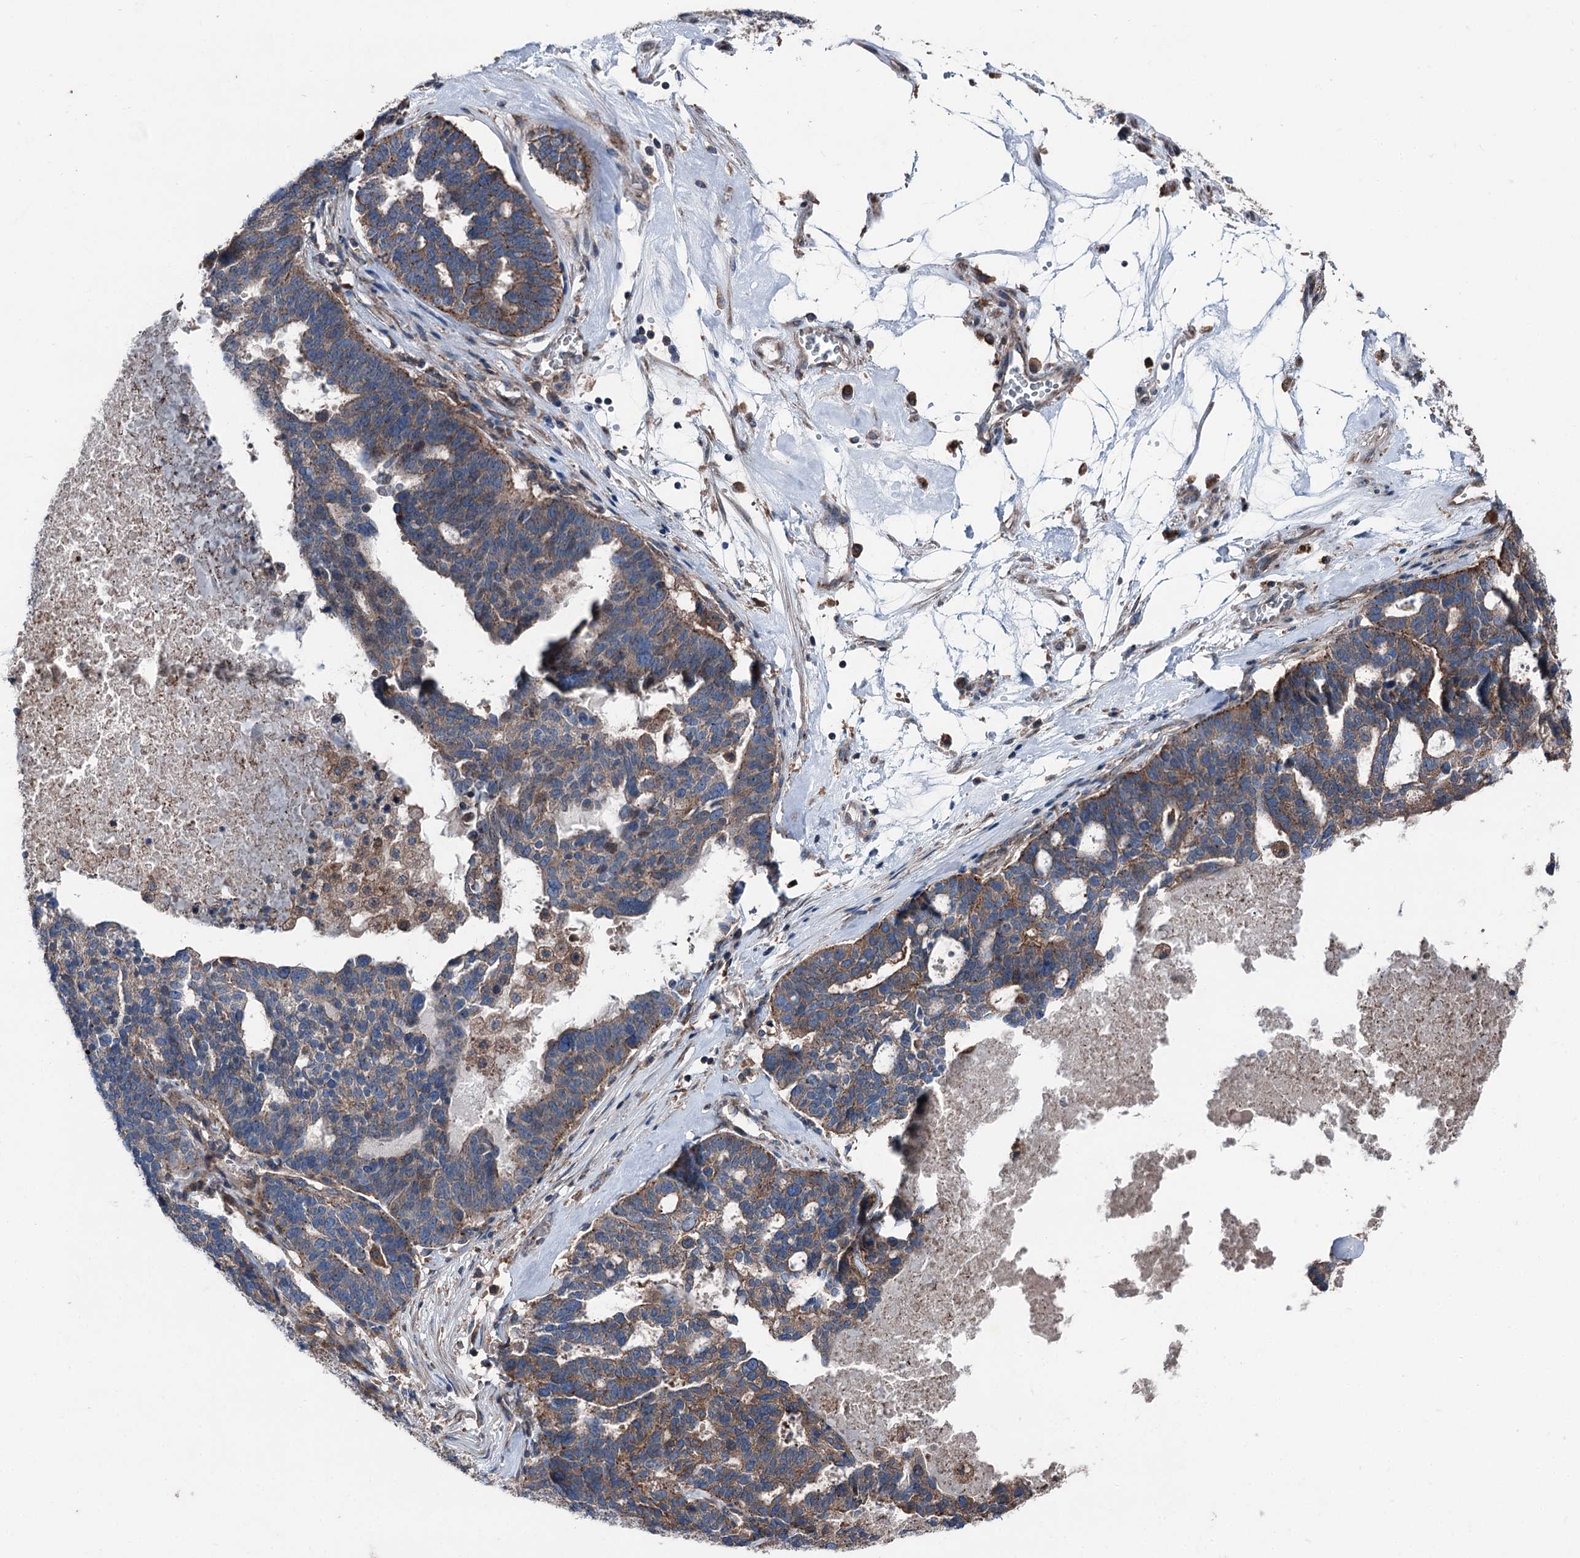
{"staining": {"intensity": "weak", "quantity": ">75%", "location": "cytoplasmic/membranous"}, "tissue": "ovarian cancer", "cell_type": "Tumor cells", "image_type": "cancer", "snomed": [{"axis": "morphology", "description": "Cystadenocarcinoma, serous, NOS"}, {"axis": "topography", "description": "Ovary"}], "caption": "Human serous cystadenocarcinoma (ovarian) stained for a protein (brown) displays weak cytoplasmic/membranous positive positivity in approximately >75% of tumor cells.", "gene": "RUFY1", "patient": {"sex": "female", "age": 59}}